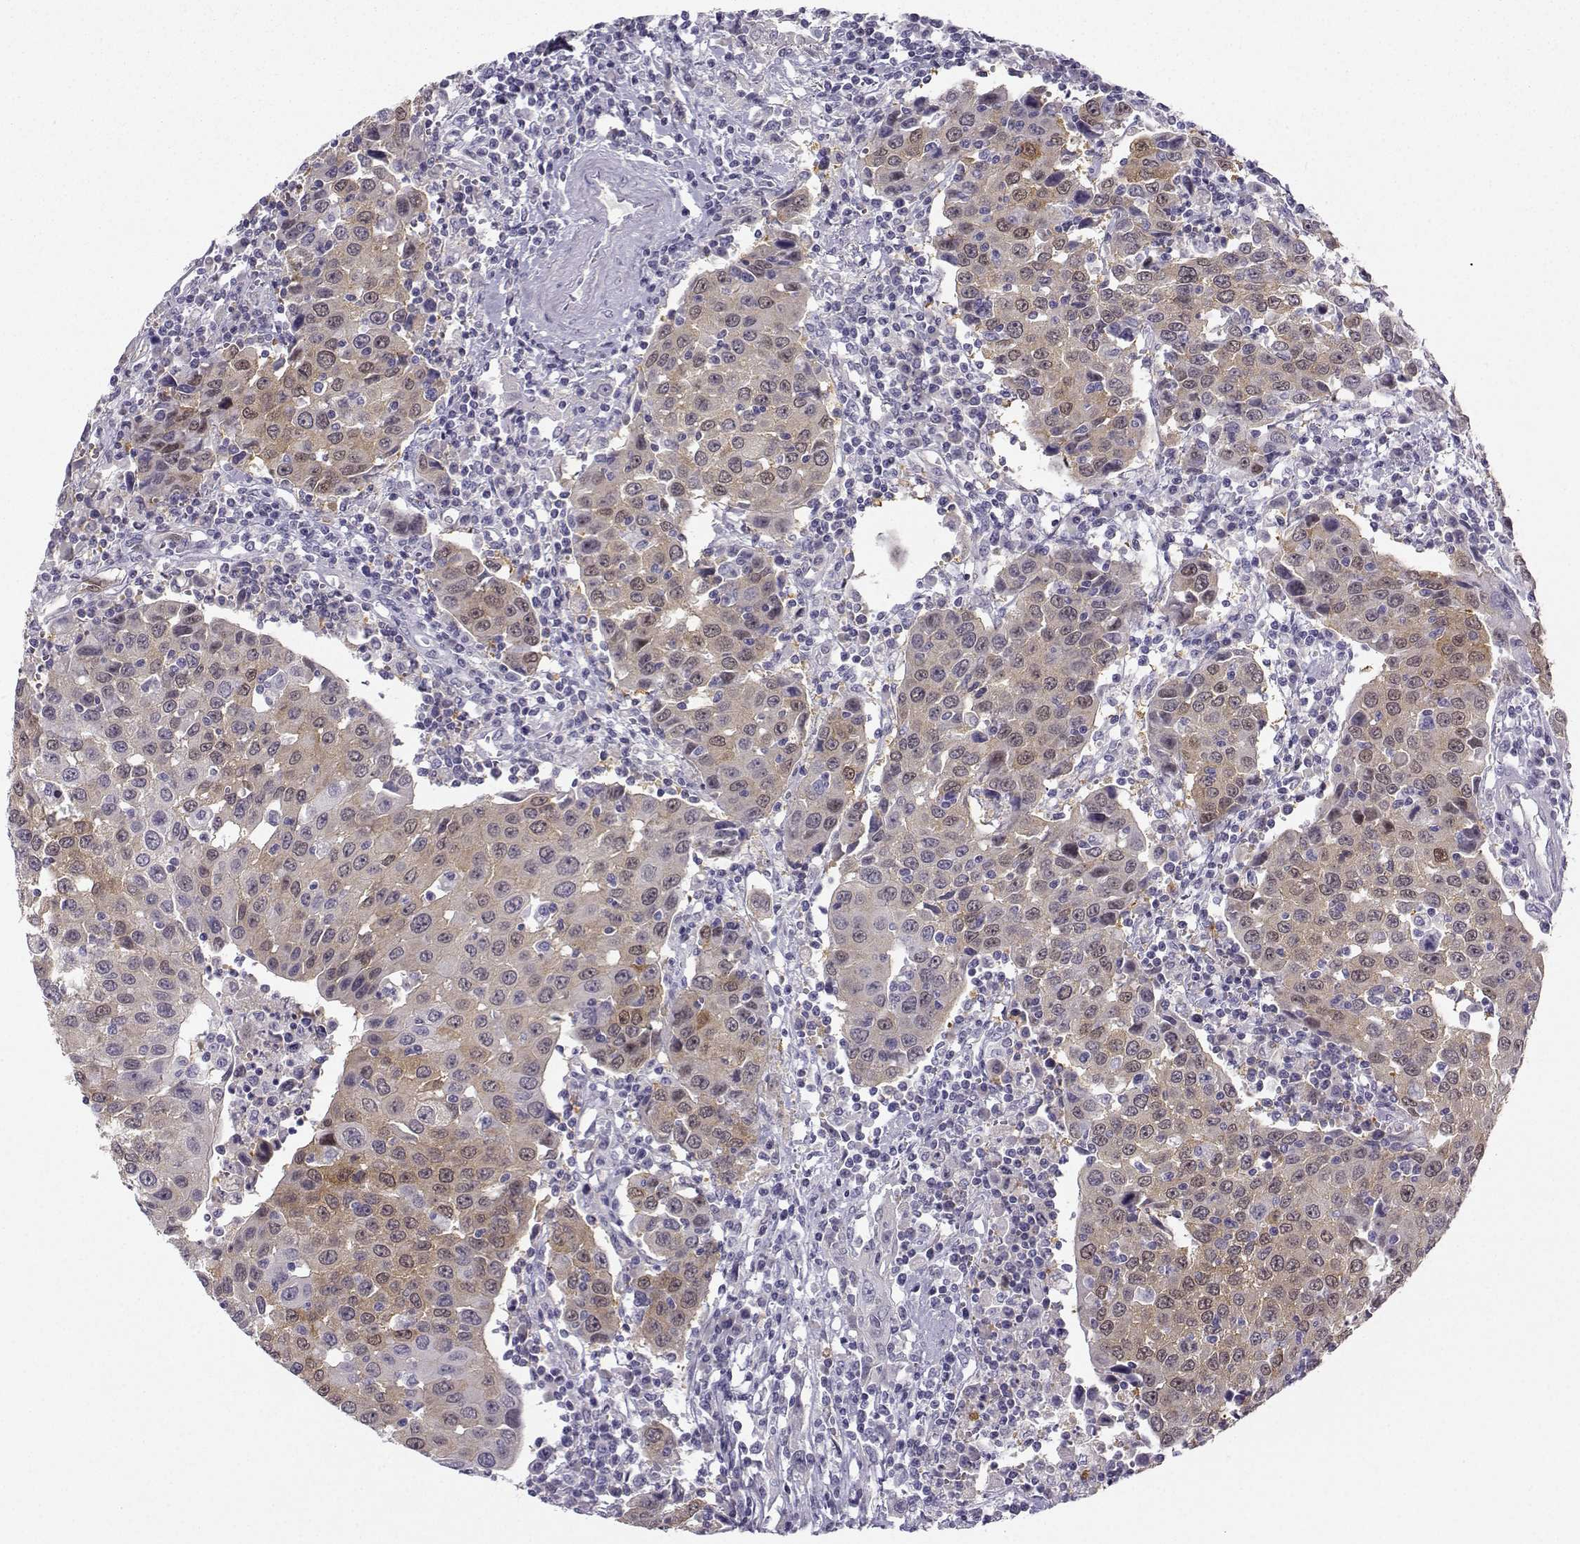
{"staining": {"intensity": "moderate", "quantity": "<25%", "location": "cytoplasmic/membranous"}, "tissue": "urothelial cancer", "cell_type": "Tumor cells", "image_type": "cancer", "snomed": [{"axis": "morphology", "description": "Urothelial carcinoma, High grade"}, {"axis": "topography", "description": "Urinary bladder"}], "caption": "The histopathology image demonstrates staining of high-grade urothelial carcinoma, revealing moderate cytoplasmic/membranous protein expression (brown color) within tumor cells.", "gene": "NQO1", "patient": {"sex": "female", "age": 85}}